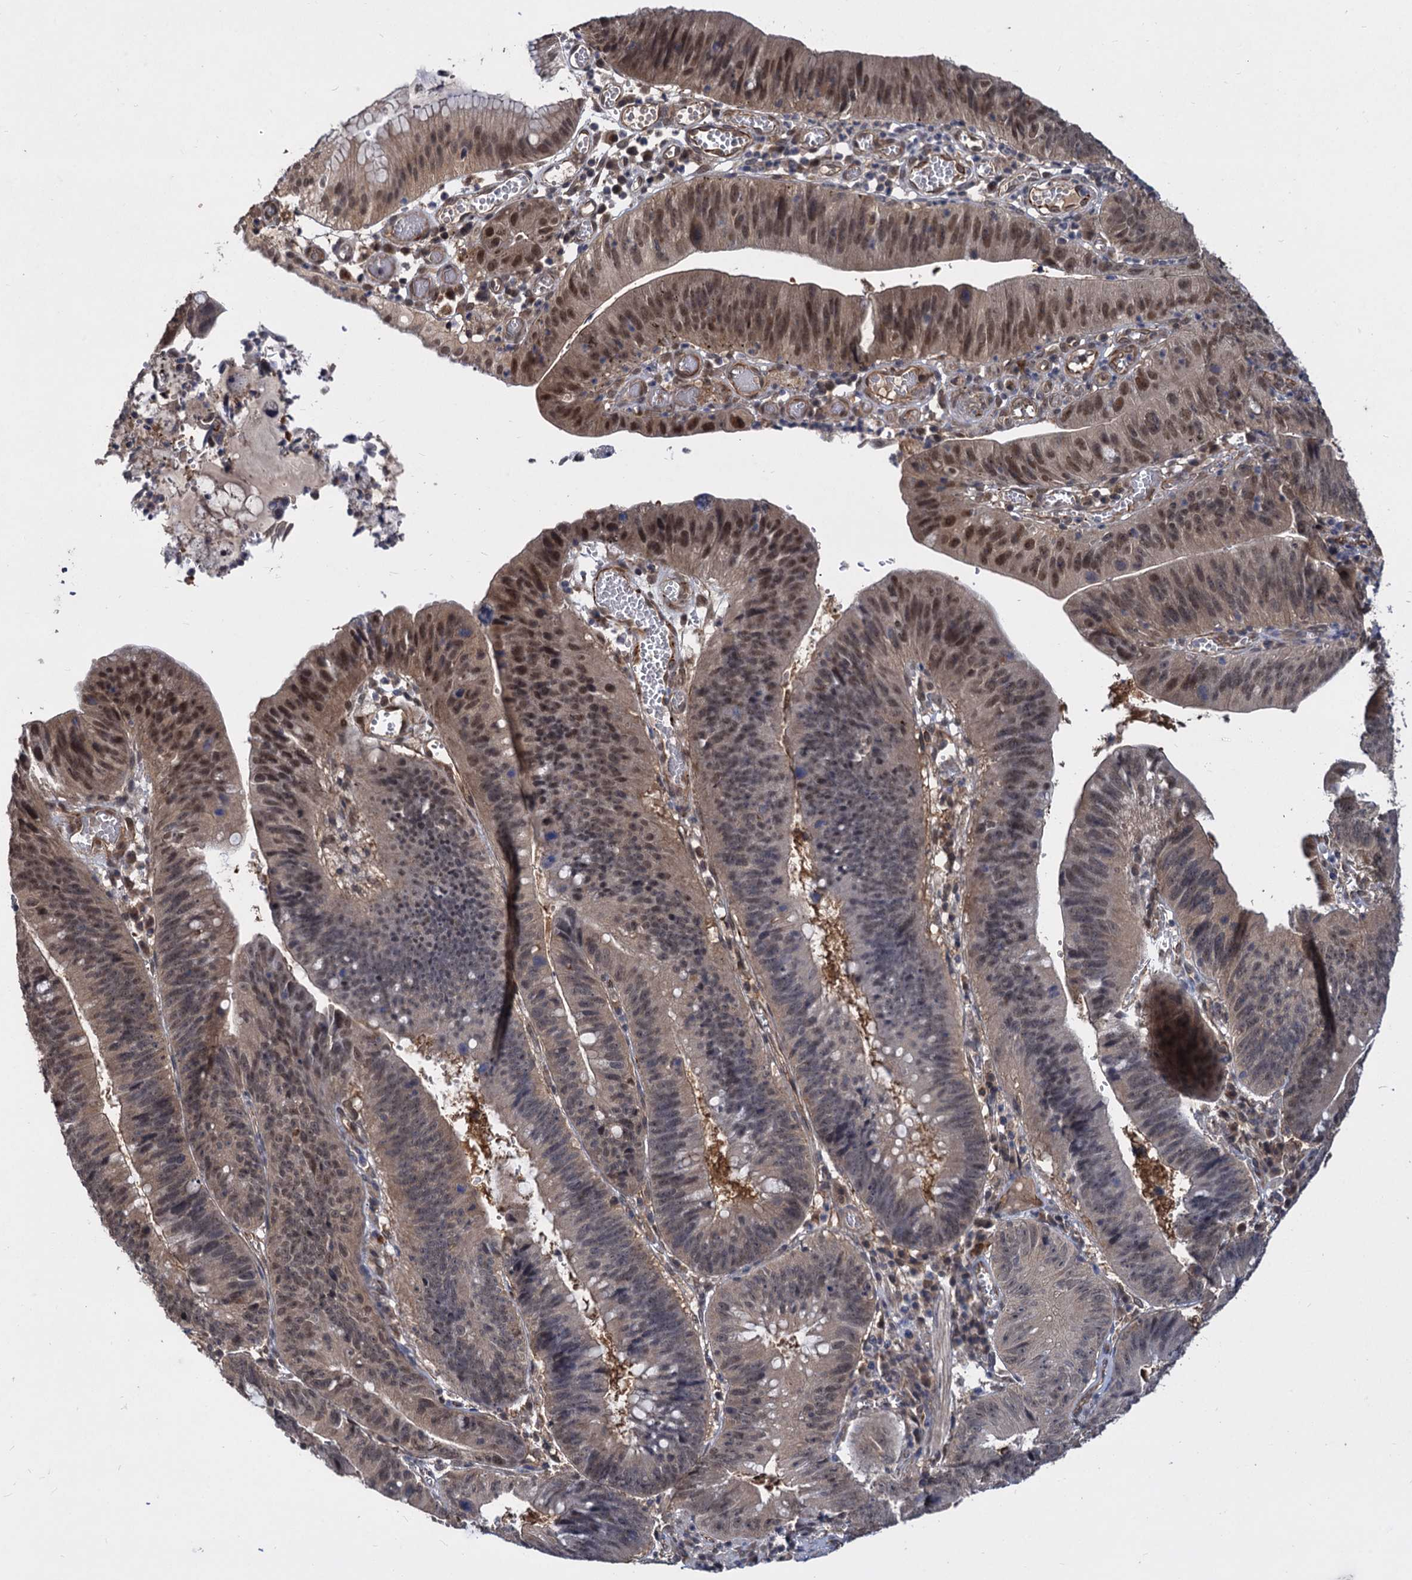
{"staining": {"intensity": "moderate", "quantity": "25%-75%", "location": "cytoplasmic/membranous,nuclear"}, "tissue": "stomach cancer", "cell_type": "Tumor cells", "image_type": "cancer", "snomed": [{"axis": "morphology", "description": "Adenocarcinoma, NOS"}, {"axis": "topography", "description": "Stomach"}], "caption": "Stomach adenocarcinoma stained with DAB IHC displays medium levels of moderate cytoplasmic/membranous and nuclear expression in about 25%-75% of tumor cells.", "gene": "PSMD4", "patient": {"sex": "male", "age": 59}}